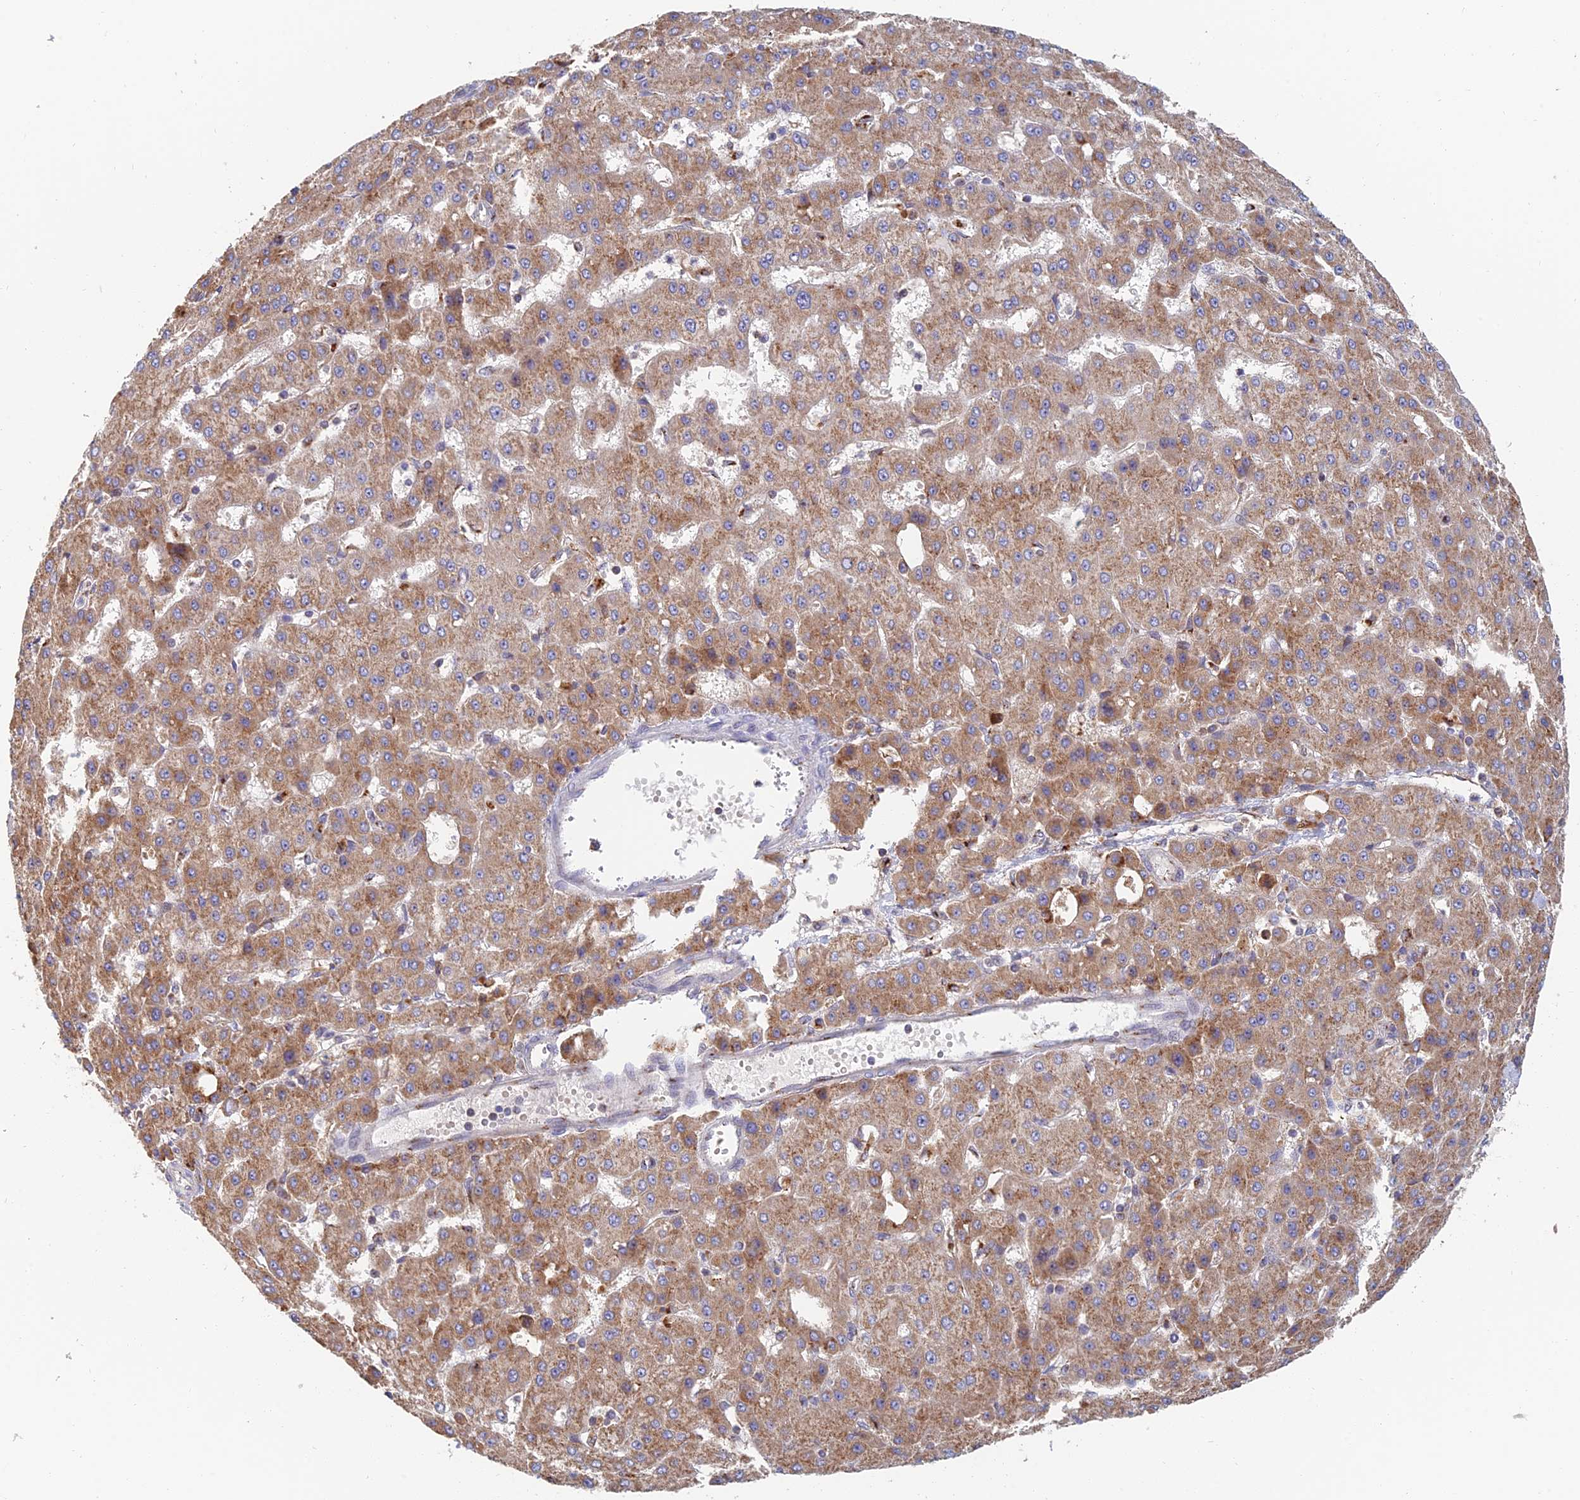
{"staining": {"intensity": "moderate", "quantity": ">75%", "location": "cytoplasmic/membranous"}, "tissue": "liver cancer", "cell_type": "Tumor cells", "image_type": "cancer", "snomed": [{"axis": "morphology", "description": "Carcinoma, Hepatocellular, NOS"}, {"axis": "topography", "description": "Liver"}], "caption": "Liver cancer was stained to show a protein in brown. There is medium levels of moderate cytoplasmic/membranous positivity in approximately >75% of tumor cells.", "gene": "HS2ST1", "patient": {"sex": "male", "age": 47}}